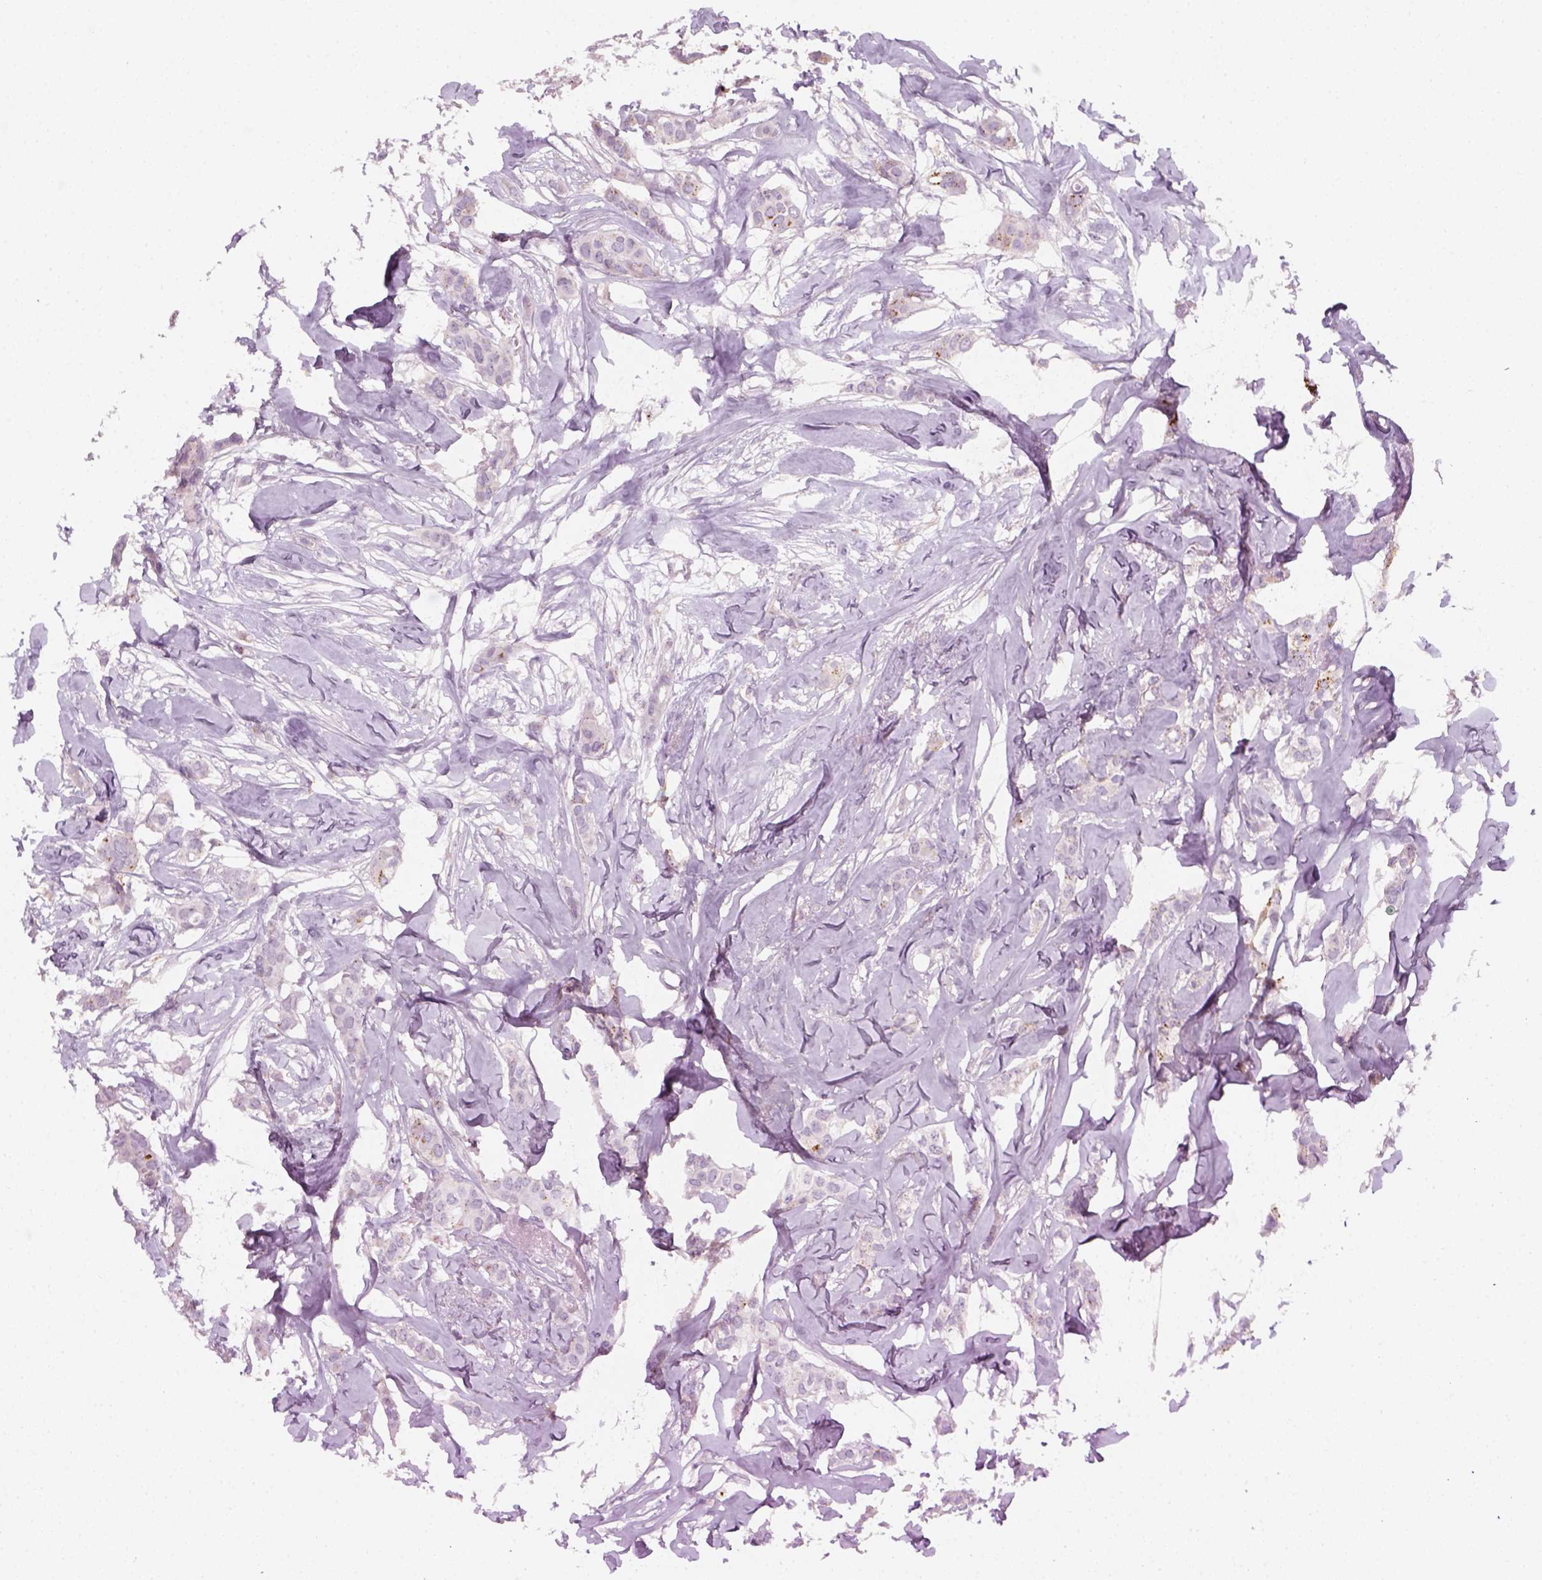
{"staining": {"intensity": "negative", "quantity": "none", "location": "none"}, "tissue": "breast cancer", "cell_type": "Tumor cells", "image_type": "cancer", "snomed": [{"axis": "morphology", "description": "Duct carcinoma"}, {"axis": "topography", "description": "Breast"}], "caption": "IHC of breast infiltrating ductal carcinoma displays no expression in tumor cells.", "gene": "FAM163B", "patient": {"sex": "female", "age": 62}}